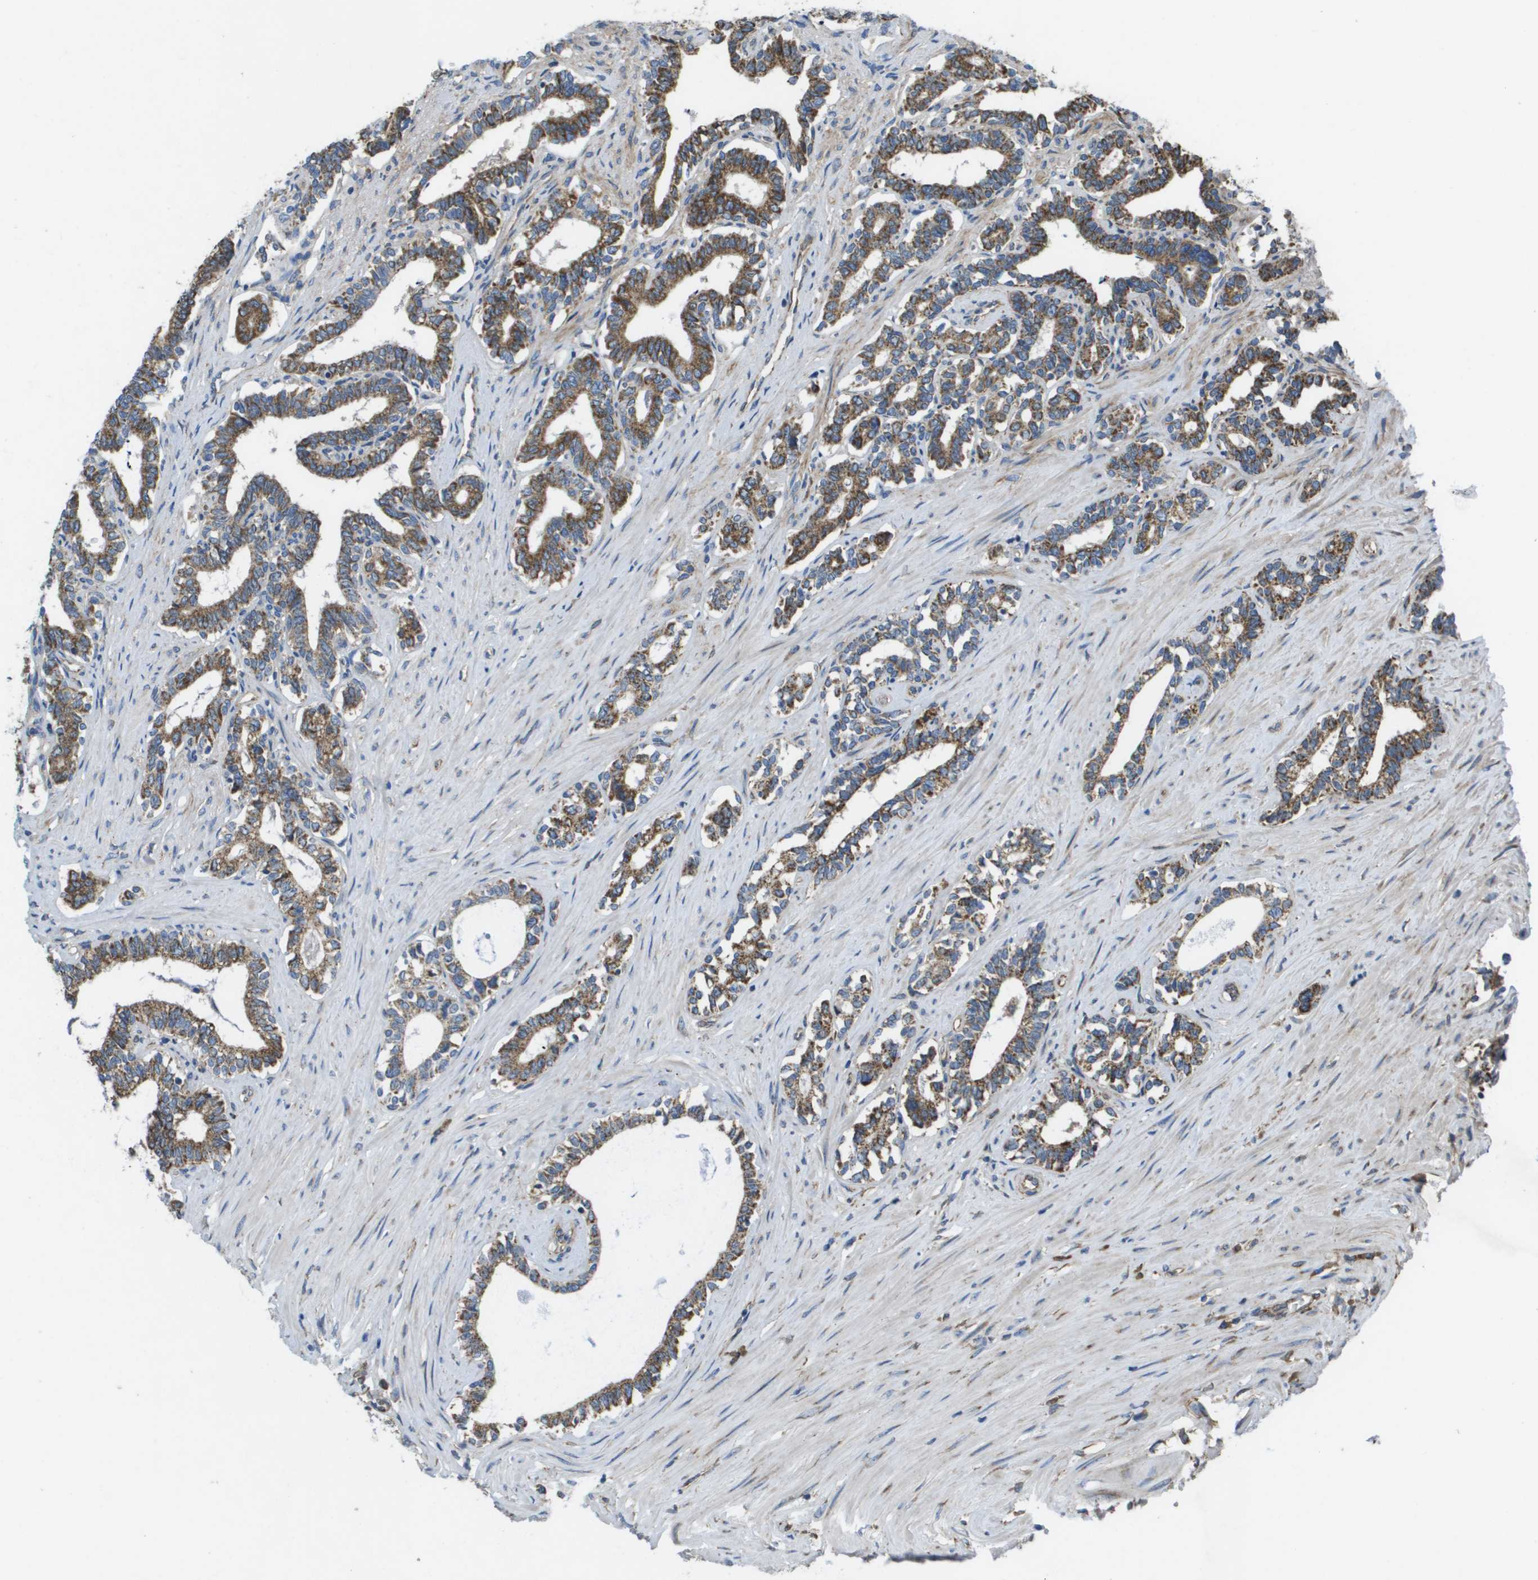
{"staining": {"intensity": "moderate", "quantity": ">75%", "location": "cytoplasmic/membranous"}, "tissue": "seminal vesicle", "cell_type": "Glandular cells", "image_type": "normal", "snomed": [{"axis": "morphology", "description": "Normal tissue, NOS"}, {"axis": "morphology", "description": "Adenocarcinoma, High grade"}, {"axis": "topography", "description": "Prostate"}, {"axis": "topography", "description": "Seminal veicle"}], "caption": "Moderate cytoplasmic/membranous positivity is identified in approximately >75% of glandular cells in normal seminal vesicle. (DAB (3,3'-diaminobenzidine) IHC with brightfield microscopy, high magnification).", "gene": "CLCN2", "patient": {"sex": "male", "age": 55}}